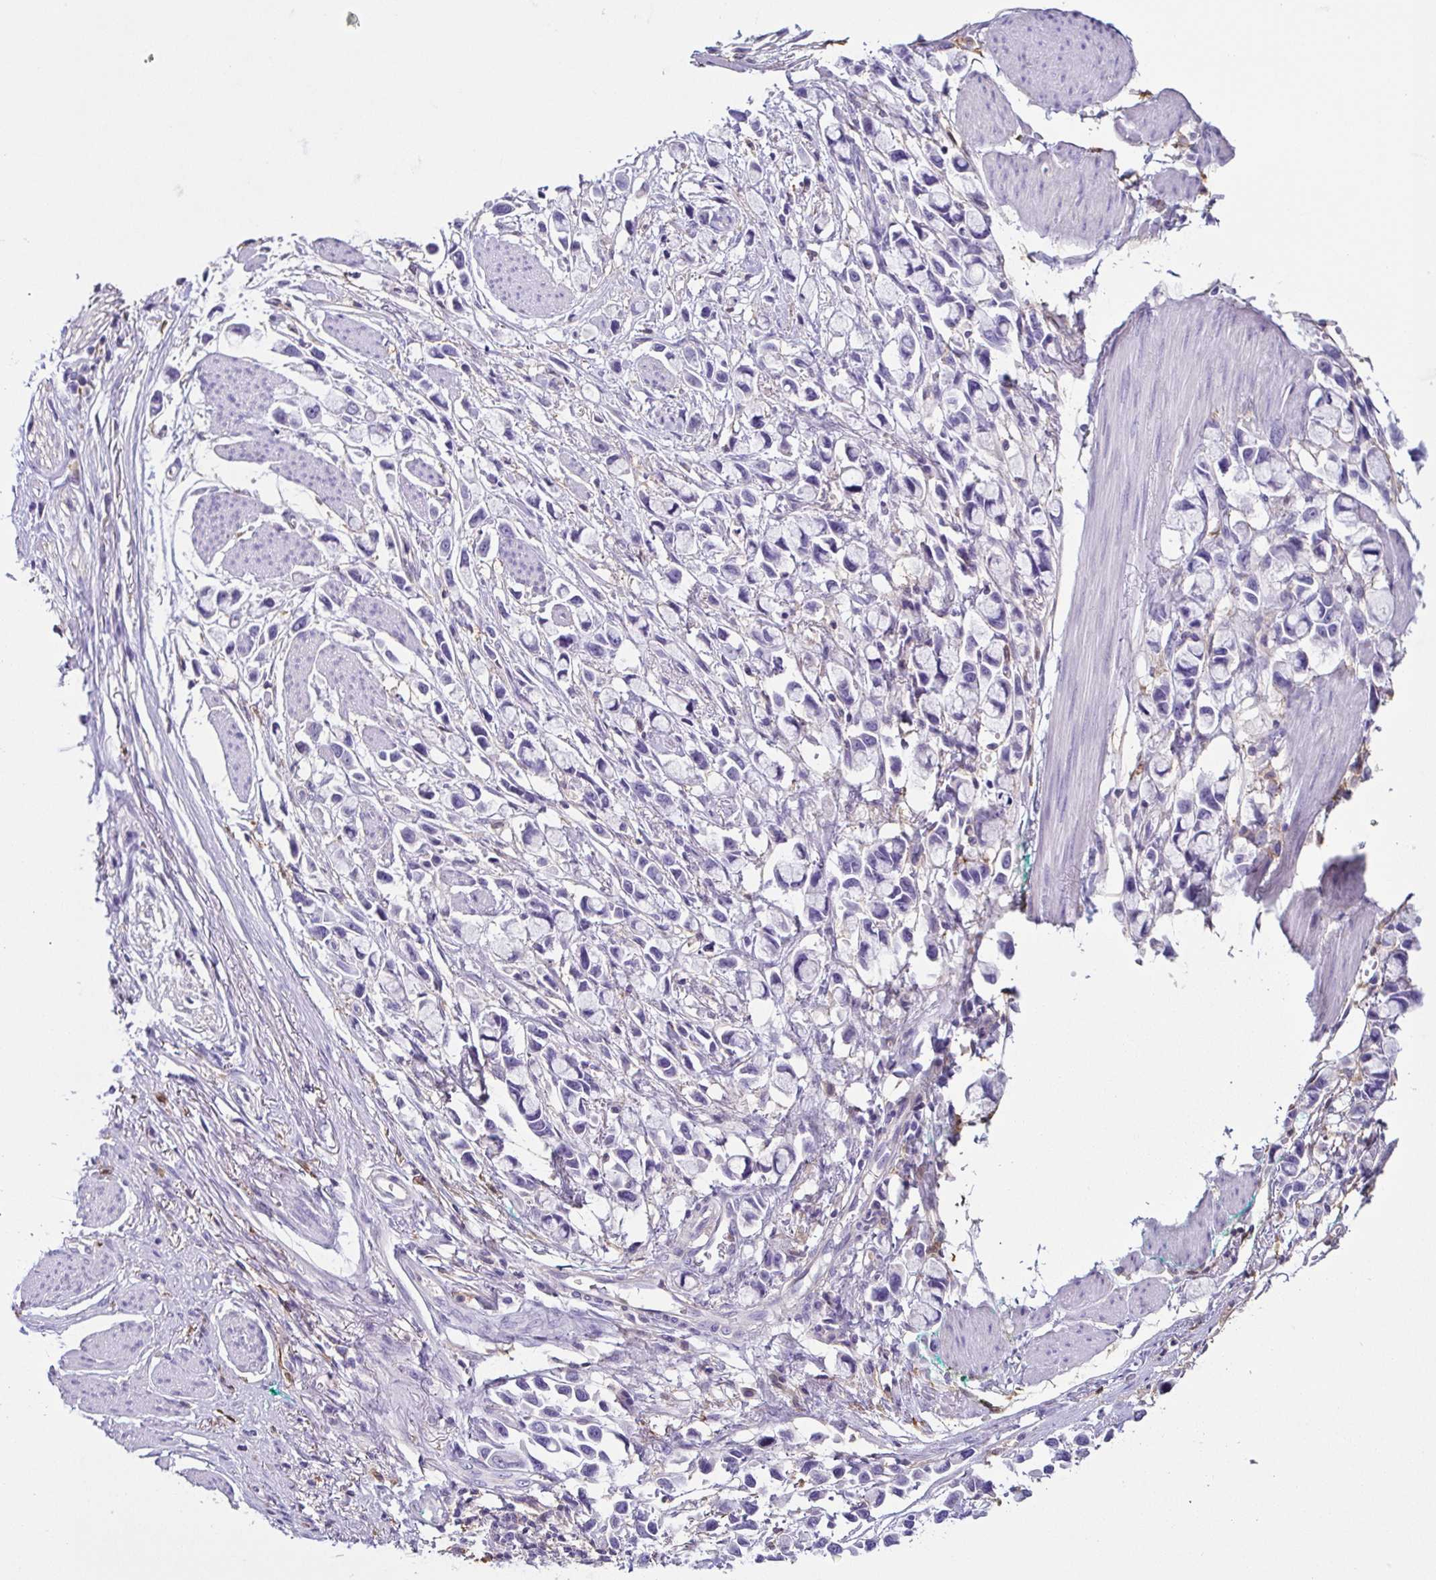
{"staining": {"intensity": "negative", "quantity": "none", "location": "none"}, "tissue": "stomach cancer", "cell_type": "Tumor cells", "image_type": "cancer", "snomed": [{"axis": "morphology", "description": "Adenocarcinoma, NOS"}, {"axis": "topography", "description": "Stomach"}], "caption": "Tumor cells are negative for brown protein staining in stomach cancer.", "gene": "ANXA10", "patient": {"sex": "female", "age": 81}}